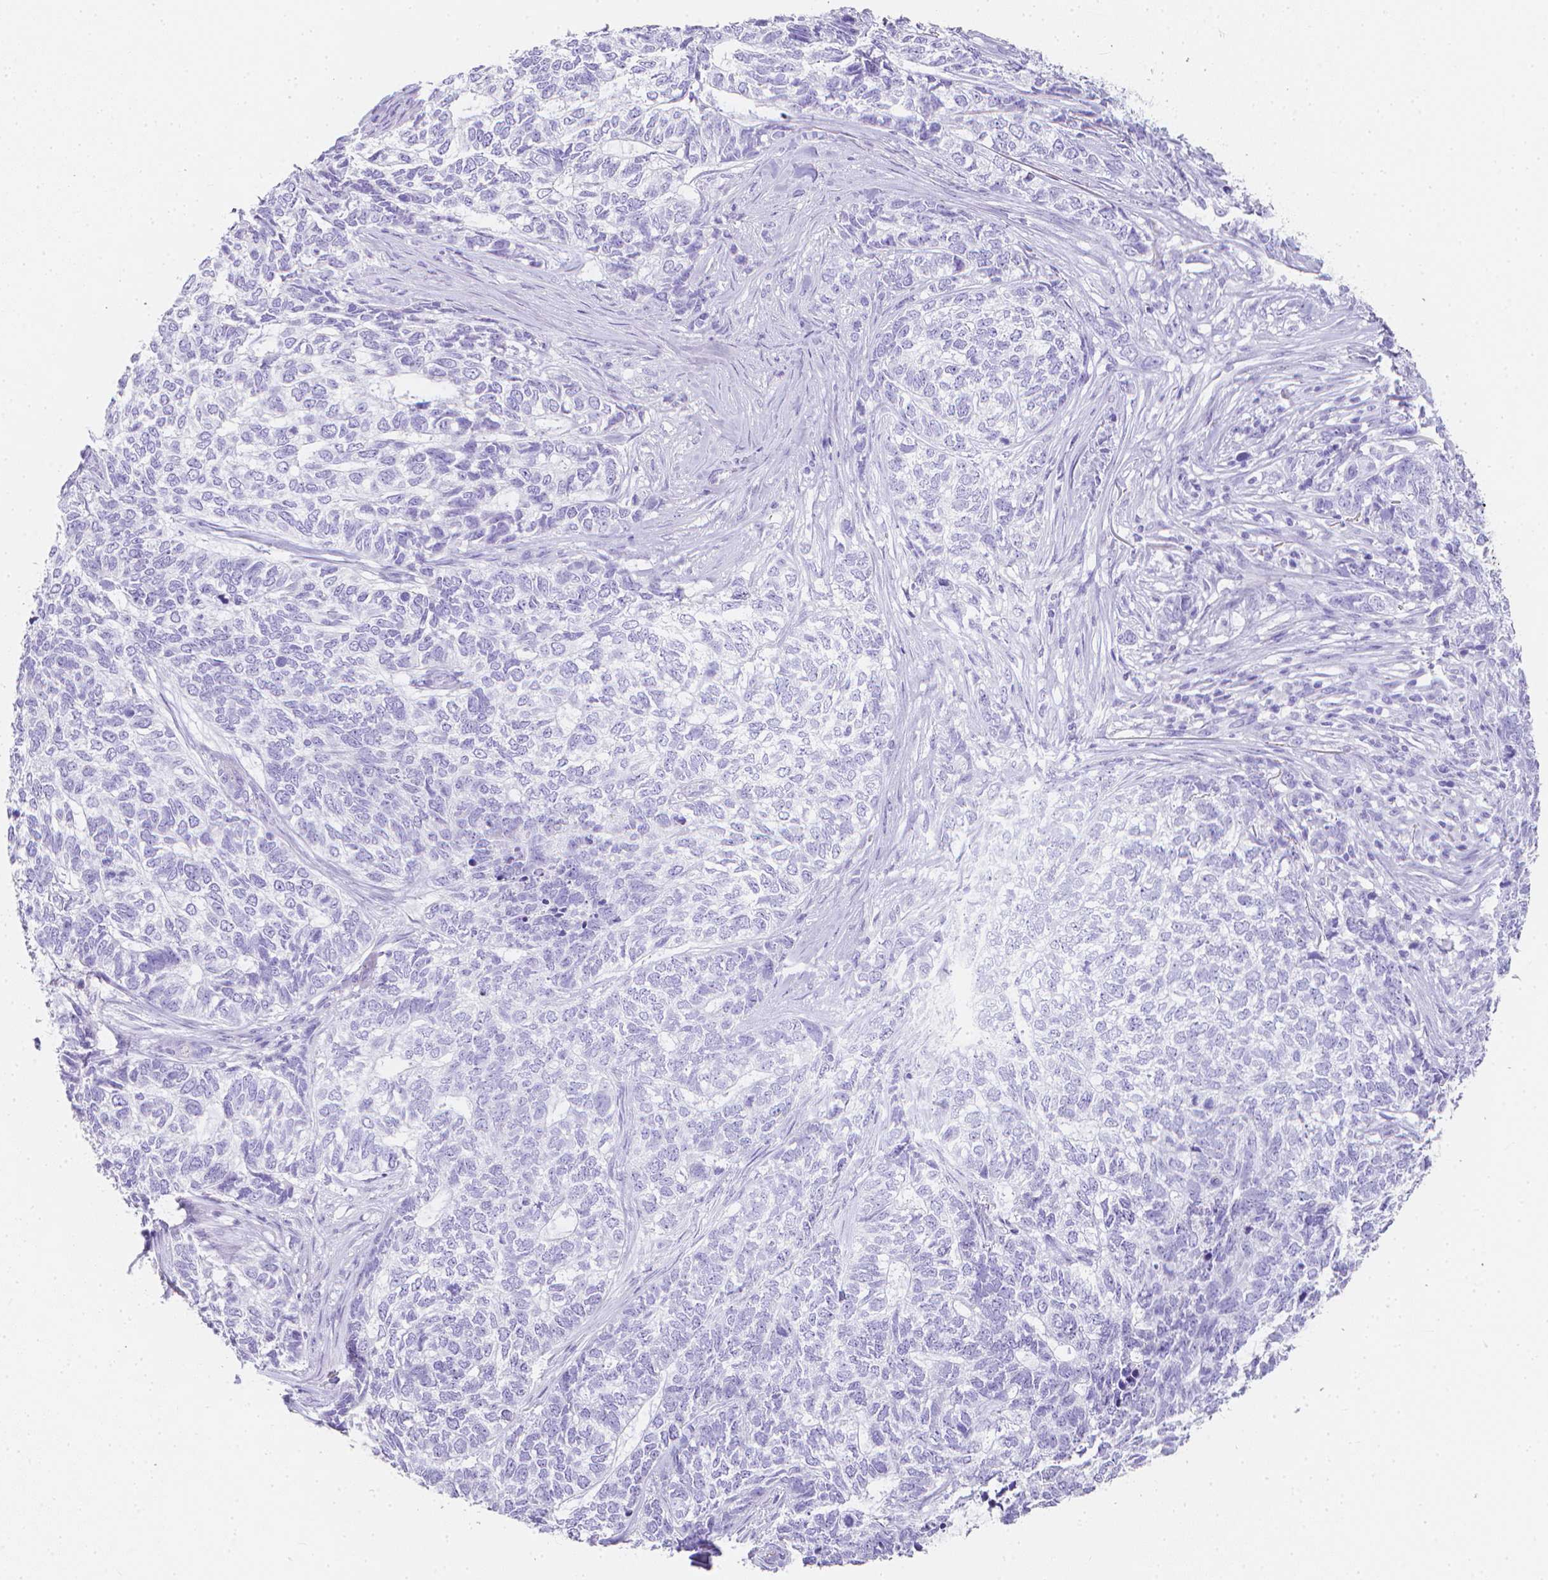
{"staining": {"intensity": "negative", "quantity": "none", "location": "none"}, "tissue": "skin cancer", "cell_type": "Tumor cells", "image_type": "cancer", "snomed": [{"axis": "morphology", "description": "Basal cell carcinoma"}, {"axis": "topography", "description": "Skin"}], "caption": "This is a histopathology image of IHC staining of skin cancer (basal cell carcinoma), which shows no positivity in tumor cells.", "gene": "LGALS4", "patient": {"sex": "female", "age": 65}}